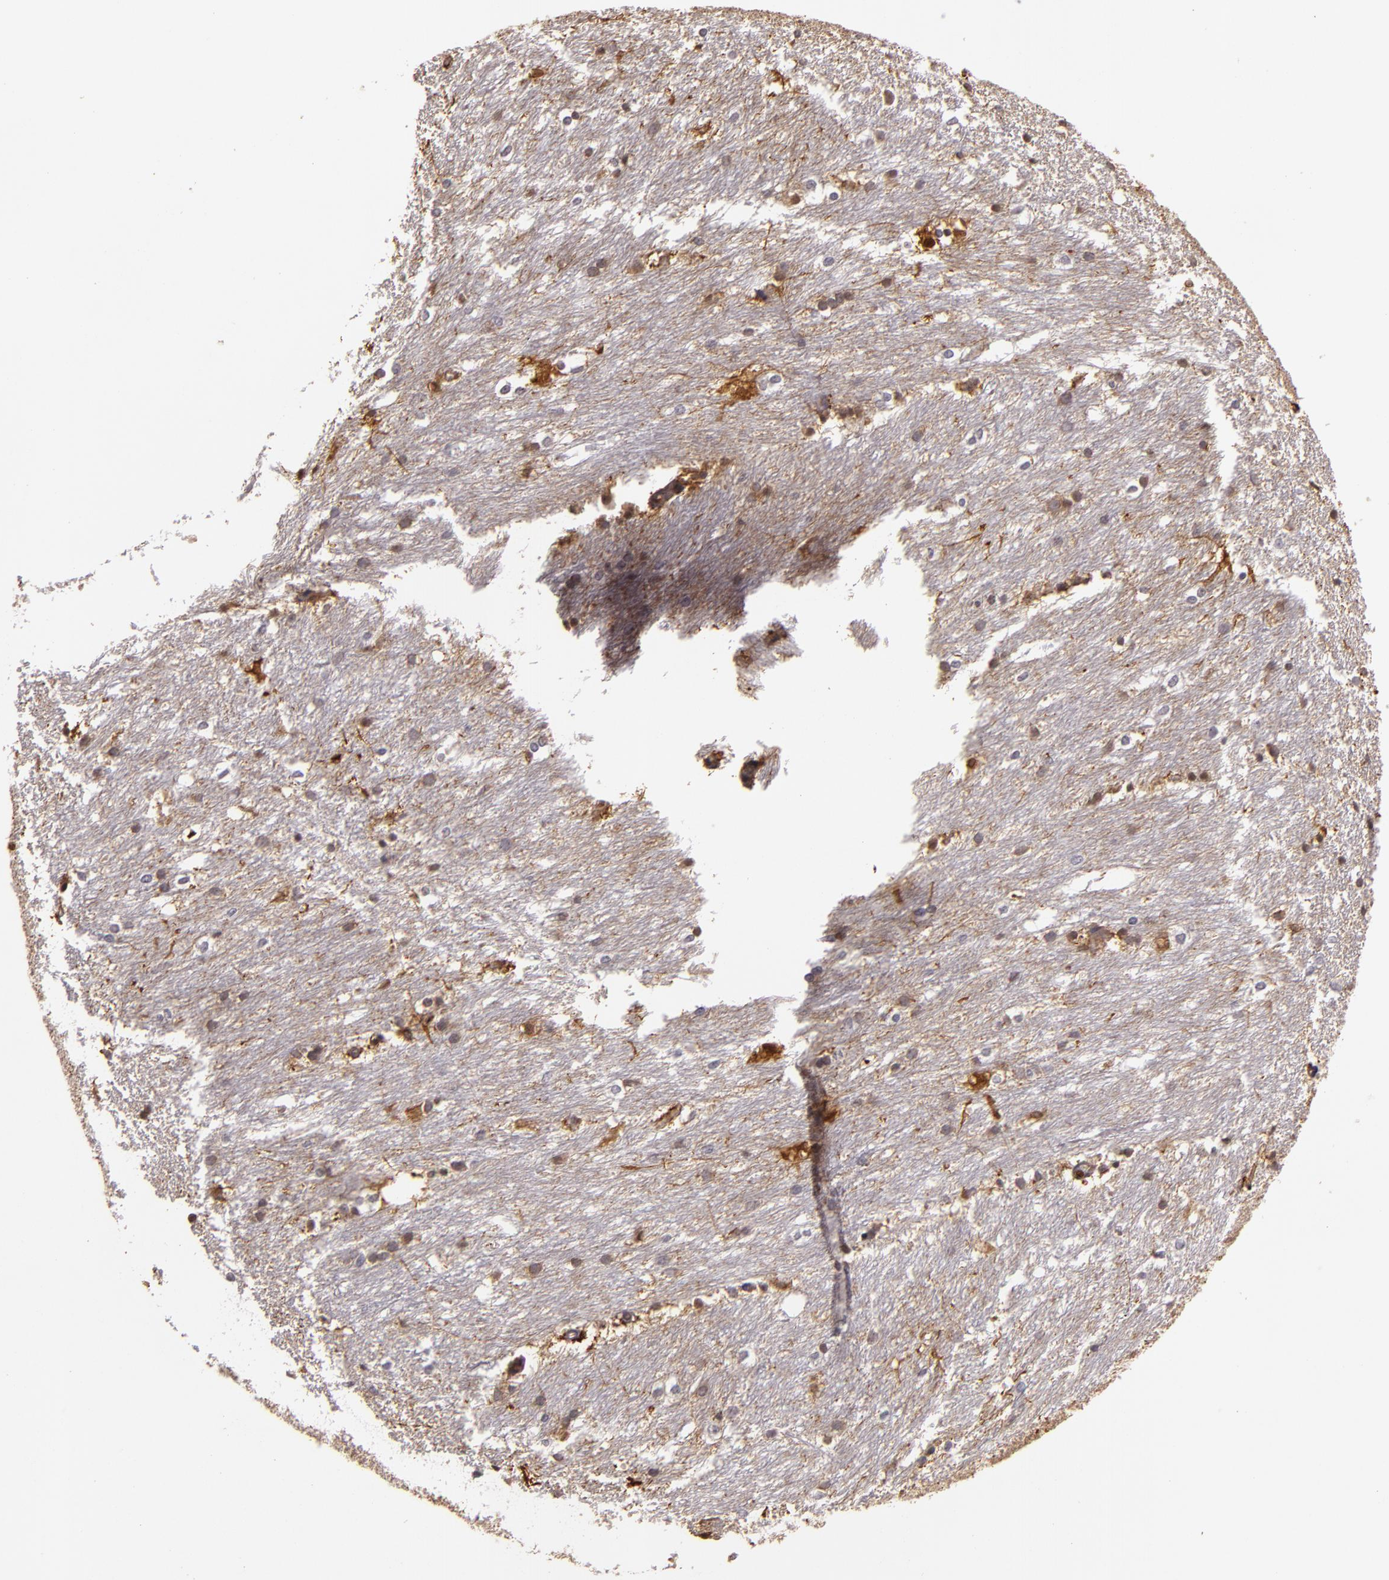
{"staining": {"intensity": "weak", "quantity": "<25%", "location": "cytoplasmic/membranous"}, "tissue": "caudate", "cell_type": "Glial cells", "image_type": "normal", "snomed": [{"axis": "morphology", "description": "Normal tissue, NOS"}, {"axis": "topography", "description": "Lateral ventricle wall"}], "caption": "The photomicrograph reveals no staining of glial cells in unremarkable caudate.", "gene": "SLC9A3R1", "patient": {"sex": "female", "age": 19}}